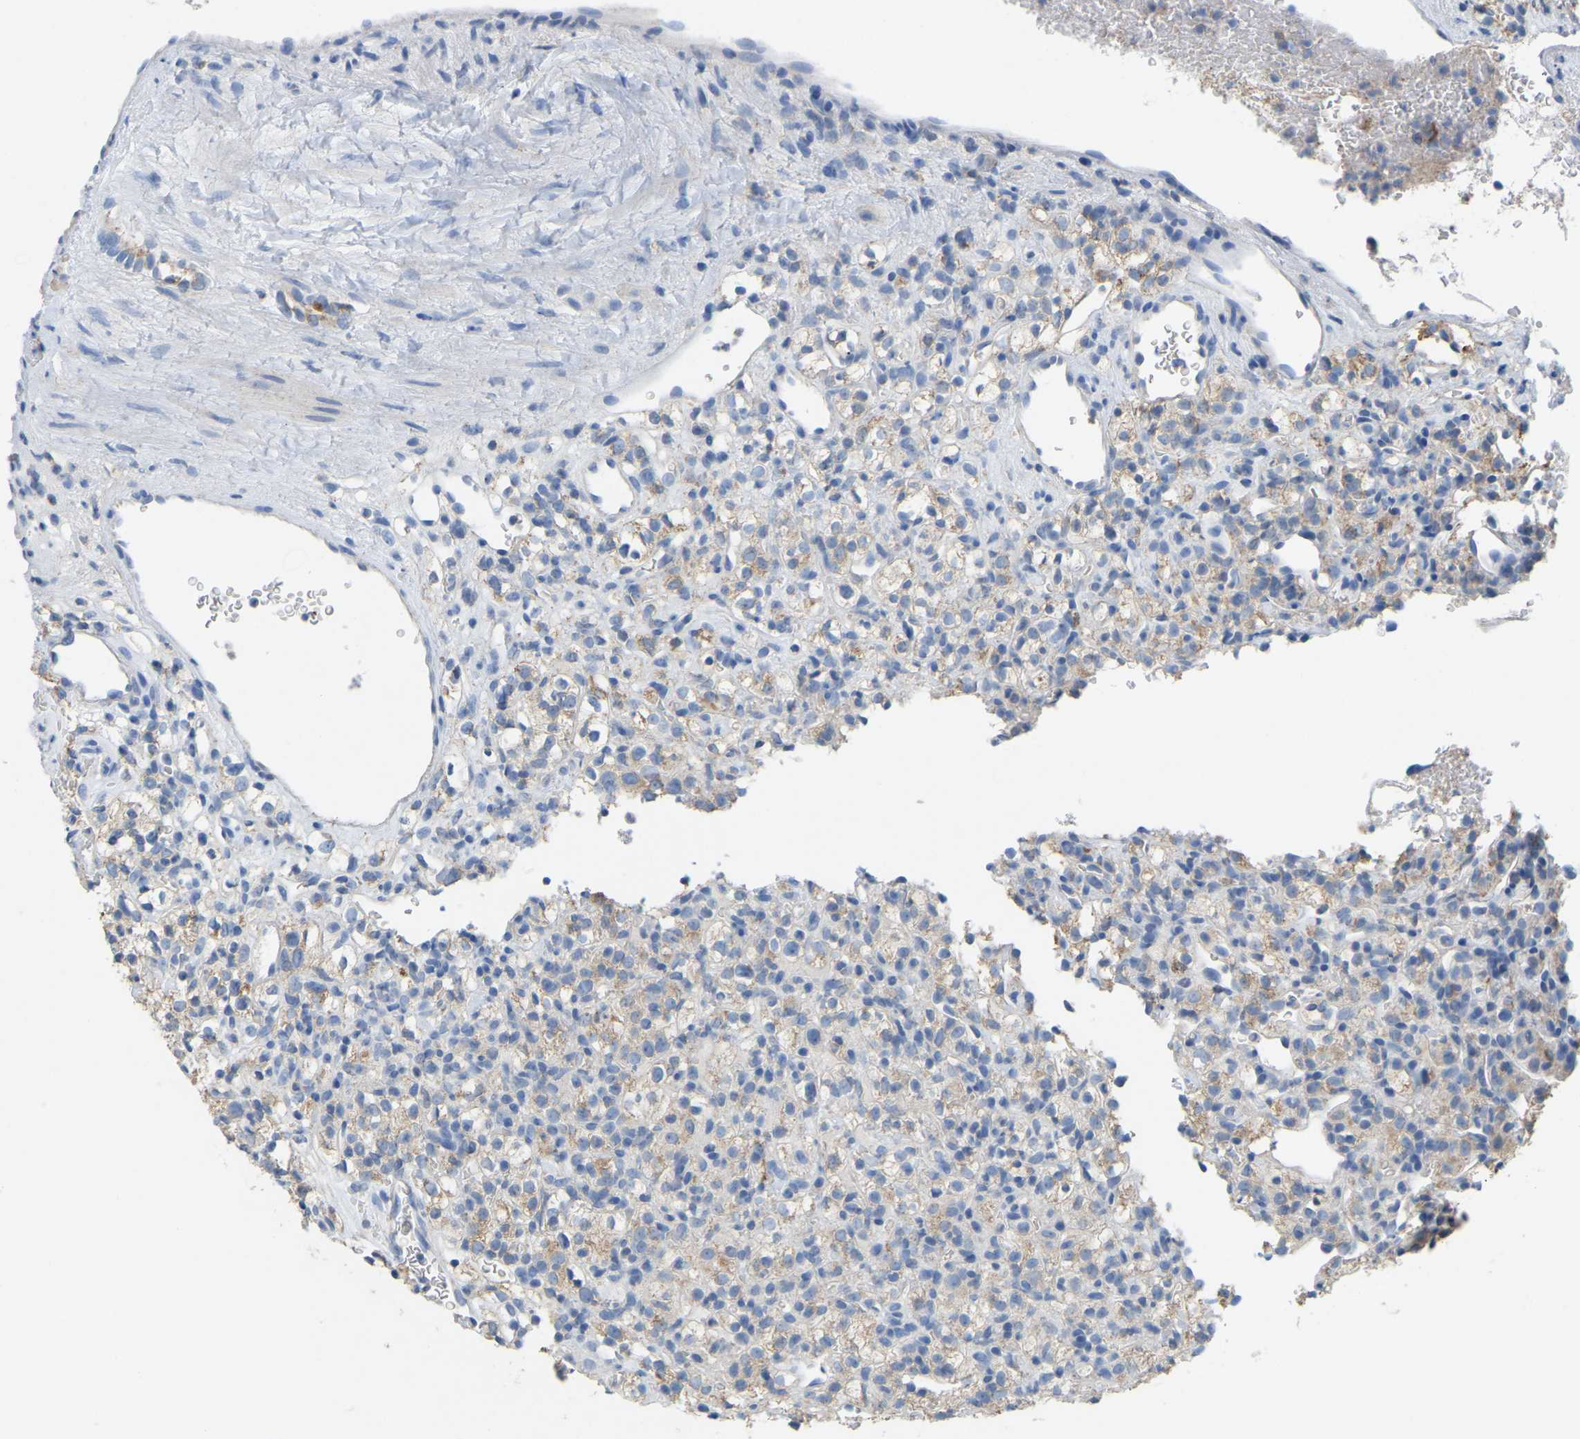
{"staining": {"intensity": "moderate", "quantity": "25%-75%", "location": "cytoplasmic/membranous"}, "tissue": "renal cancer", "cell_type": "Tumor cells", "image_type": "cancer", "snomed": [{"axis": "morphology", "description": "Normal tissue, NOS"}, {"axis": "morphology", "description": "Adenocarcinoma, NOS"}, {"axis": "topography", "description": "Kidney"}], "caption": "A micrograph of renal cancer stained for a protein reveals moderate cytoplasmic/membranous brown staining in tumor cells.", "gene": "SERPINB5", "patient": {"sex": "female", "age": 72}}